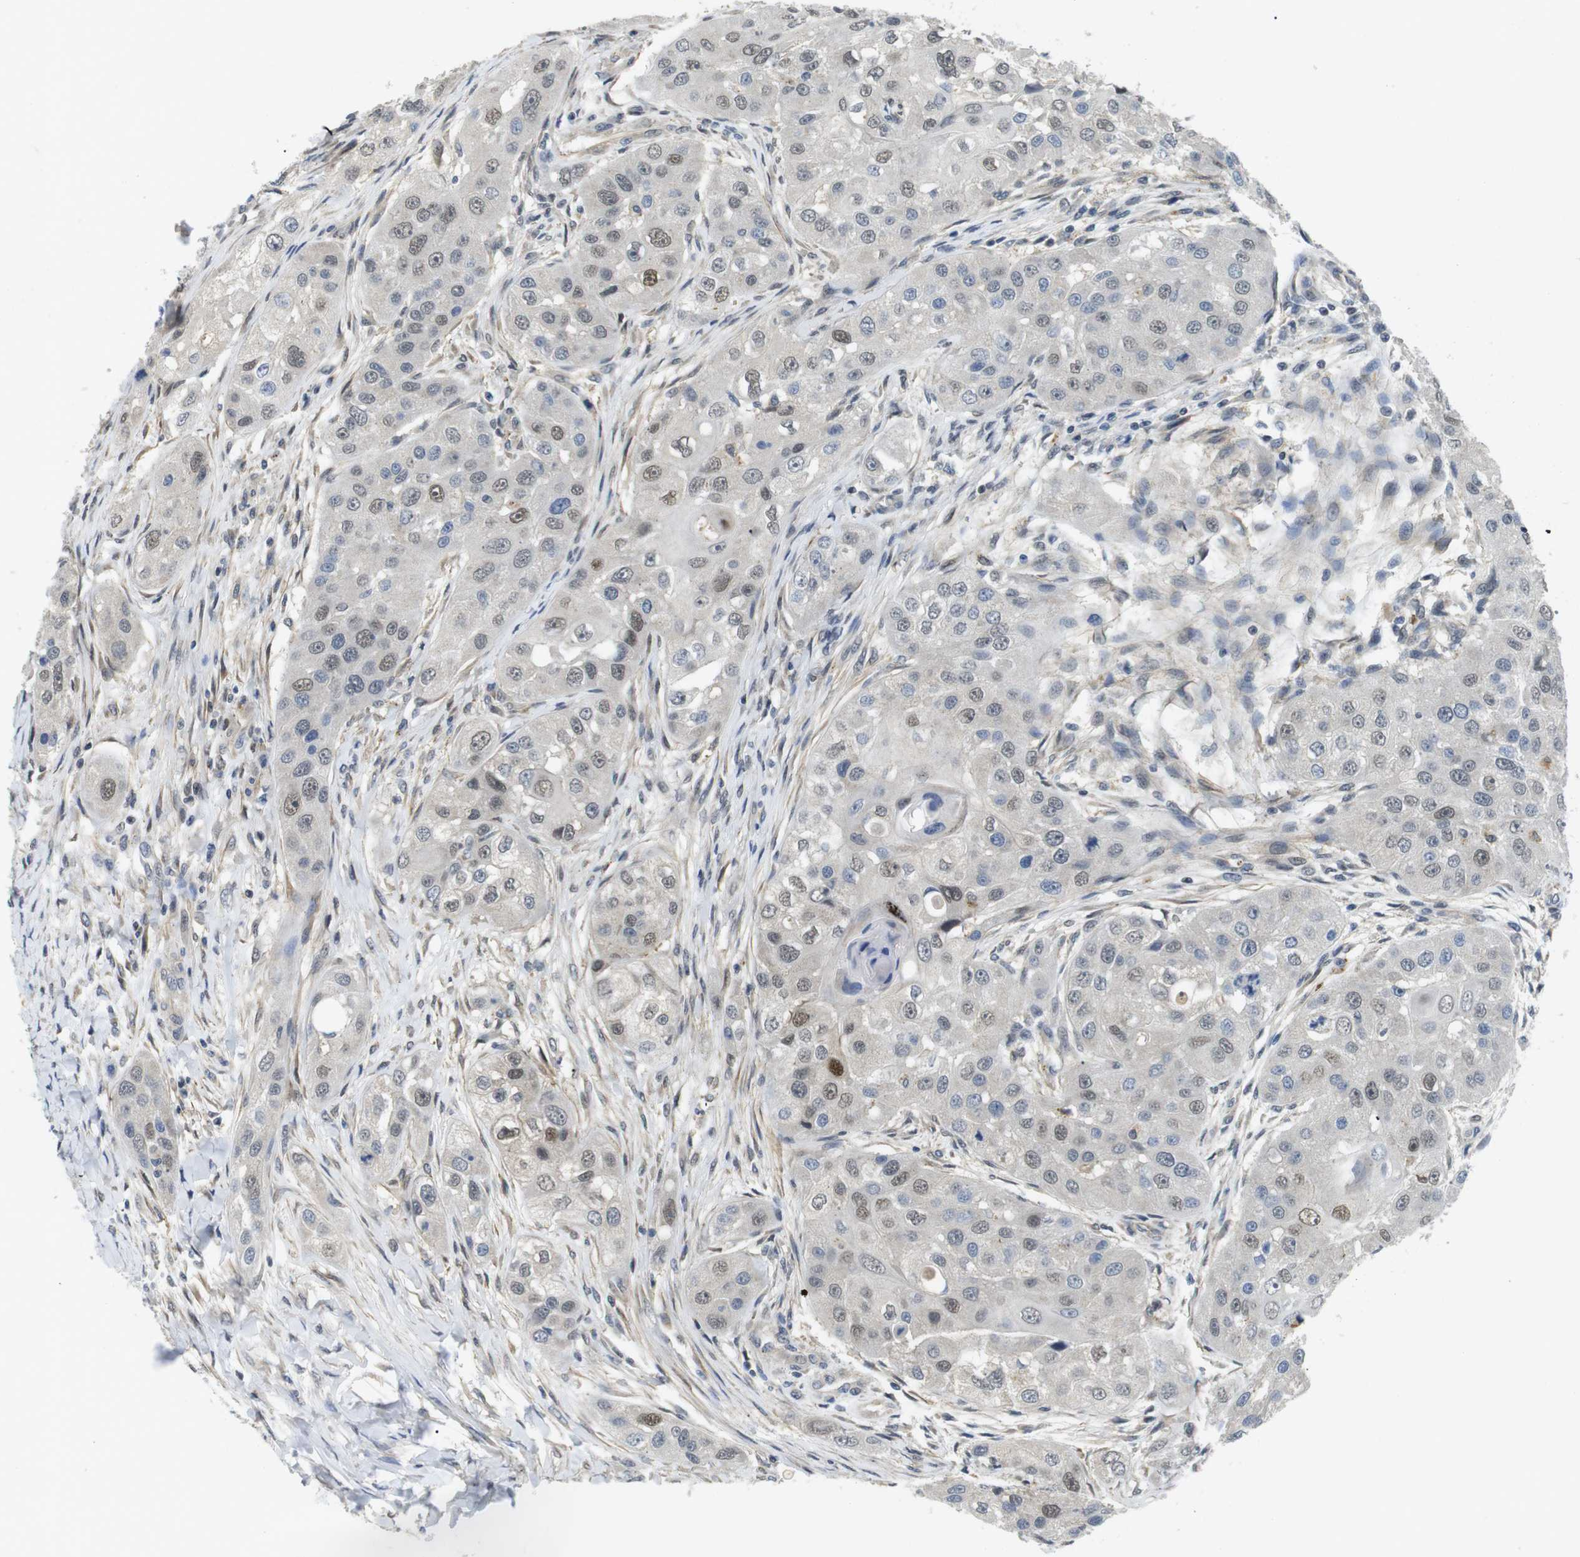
{"staining": {"intensity": "weak", "quantity": ">75%", "location": "nuclear"}, "tissue": "head and neck cancer", "cell_type": "Tumor cells", "image_type": "cancer", "snomed": [{"axis": "morphology", "description": "Normal tissue, NOS"}, {"axis": "morphology", "description": "Squamous cell carcinoma, NOS"}, {"axis": "topography", "description": "Skeletal muscle"}, {"axis": "topography", "description": "Head-Neck"}], "caption": "An immunohistochemistry (IHC) histopathology image of tumor tissue is shown. Protein staining in brown shows weak nuclear positivity in head and neck cancer within tumor cells.", "gene": "FNTA", "patient": {"sex": "male", "age": 51}}